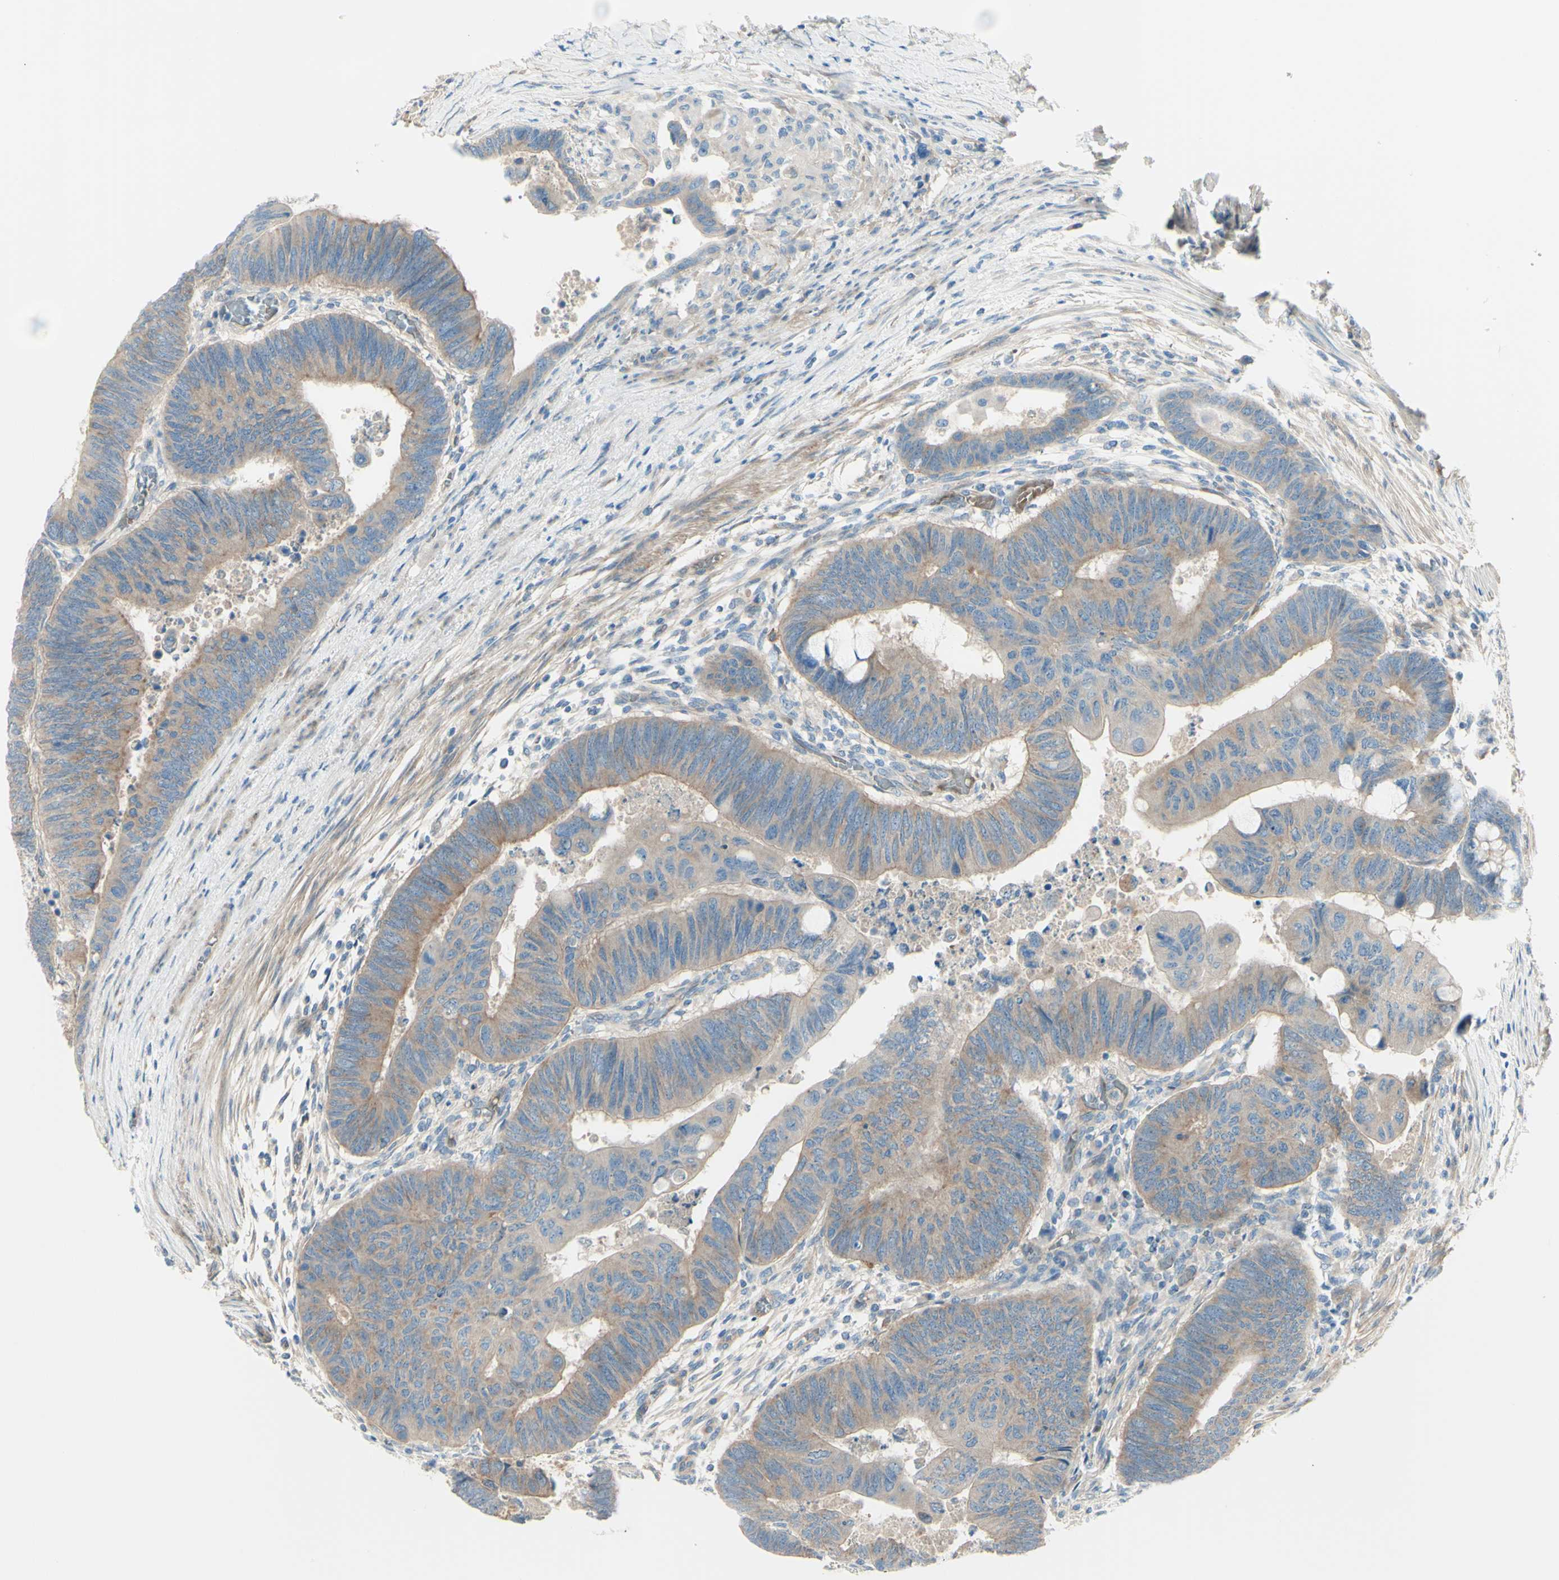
{"staining": {"intensity": "weak", "quantity": ">75%", "location": "cytoplasmic/membranous"}, "tissue": "colorectal cancer", "cell_type": "Tumor cells", "image_type": "cancer", "snomed": [{"axis": "morphology", "description": "Normal tissue, NOS"}, {"axis": "morphology", "description": "Adenocarcinoma, NOS"}, {"axis": "topography", "description": "Rectum"}, {"axis": "topography", "description": "Peripheral nerve tissue"}], "caption": "Colorectal cancer (adenocarcinoma) stained with a brown dye demonstrates weak cytoplasmic/membranous positive positivity in about >75% of tumor cells.", "gene": "PCDHGA2", "patient": {"sex": "male", "age": 92}}